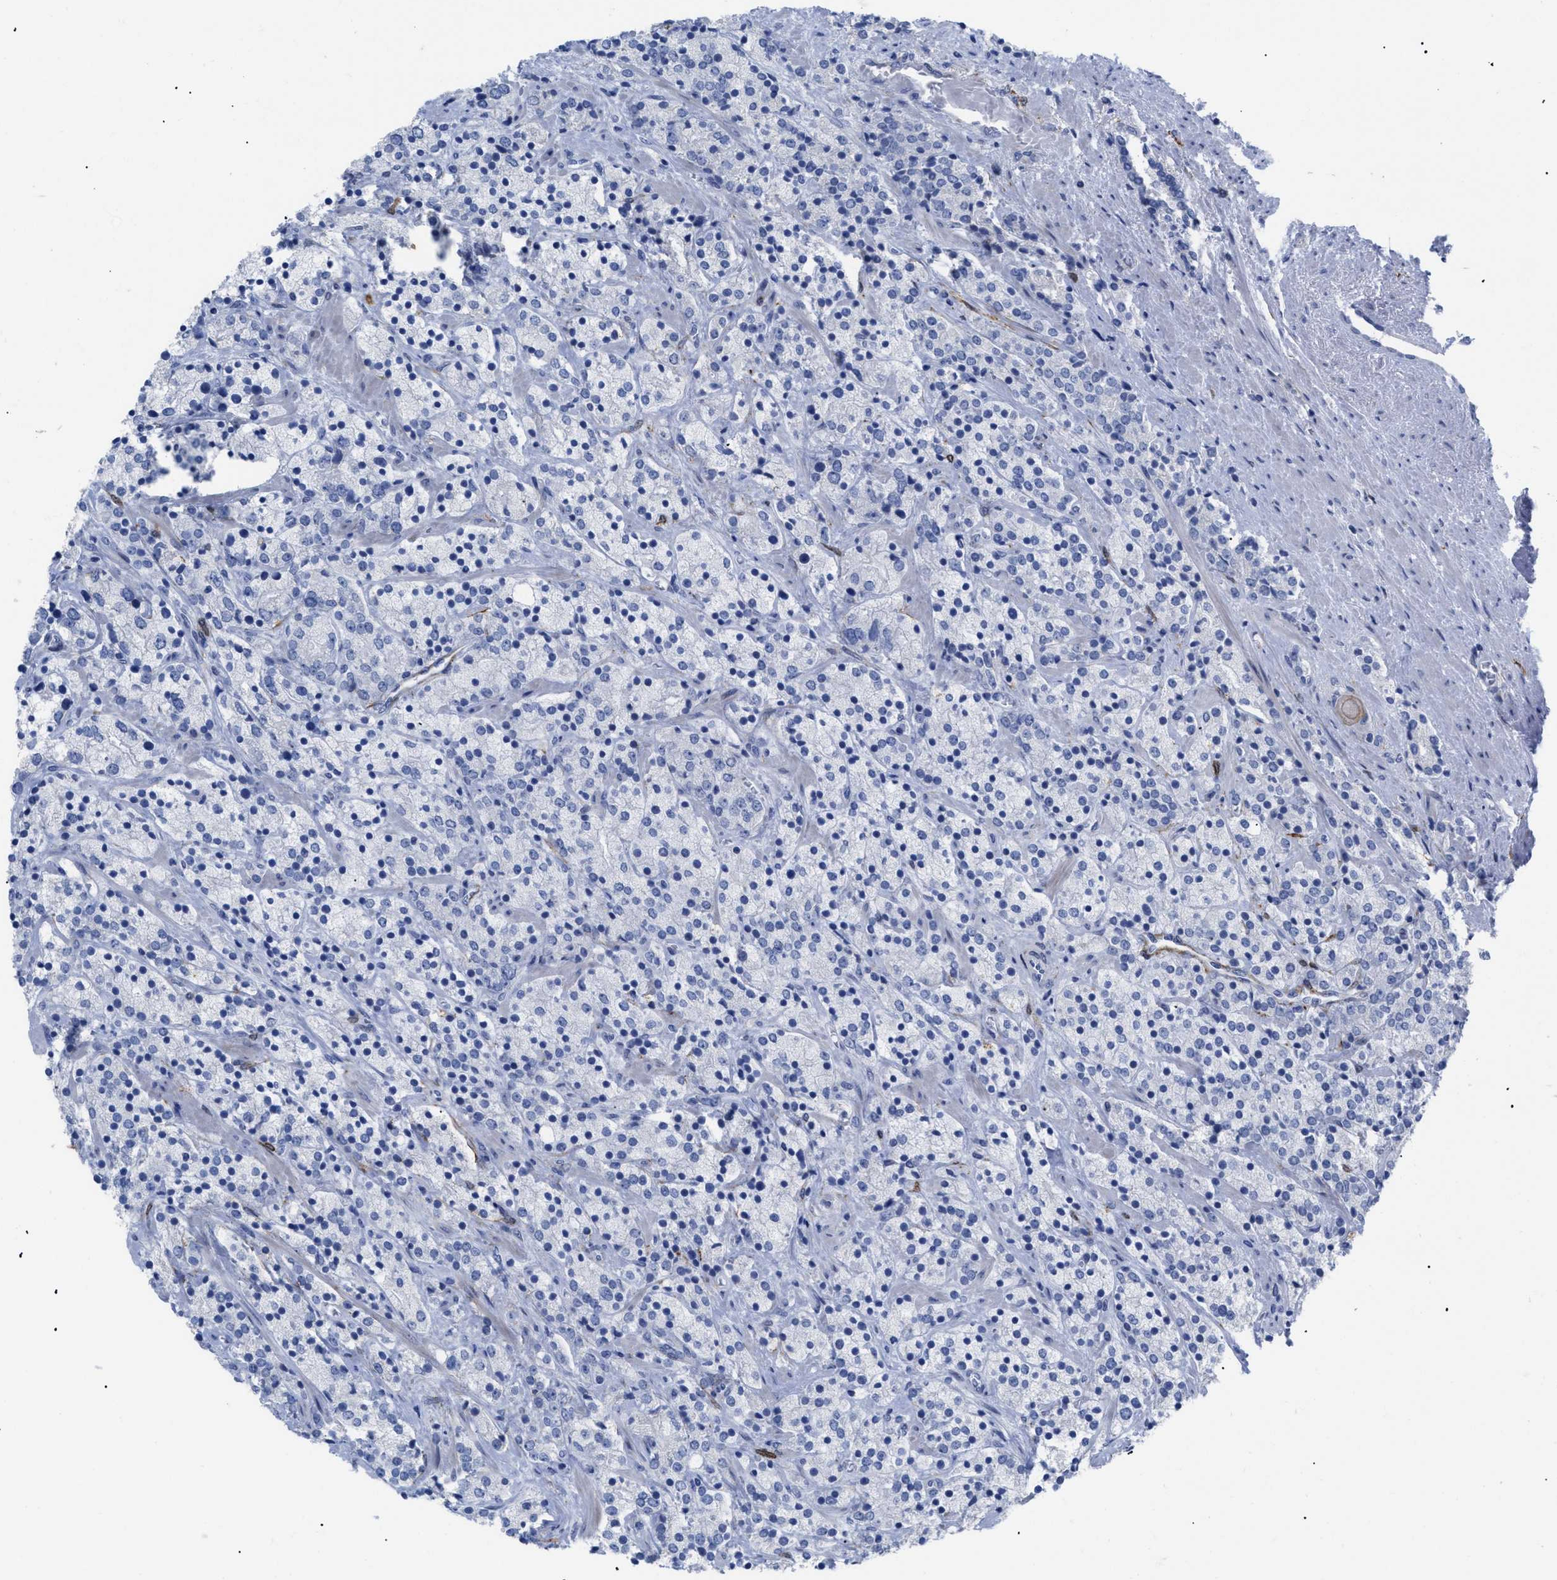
{"staining": {"intensity": "negative", "quantity": "none", "location": "none"}, "tissue": "prostate cancer", "cell_type": "Tumor cells", "image_type": "cancer", "snomed": [{"axis": "morphology", "description": "Adenocarcinoma, High grade"}, {"axis": "topography", "description": "Prostate"}], "caption": "Immunohistochemistry of human prostate cancer reveals no positivity in tumor cells. Nuclei are stained in blue.", "gene": "CAV3", "patient": {"sex": "male", "age": 71}}